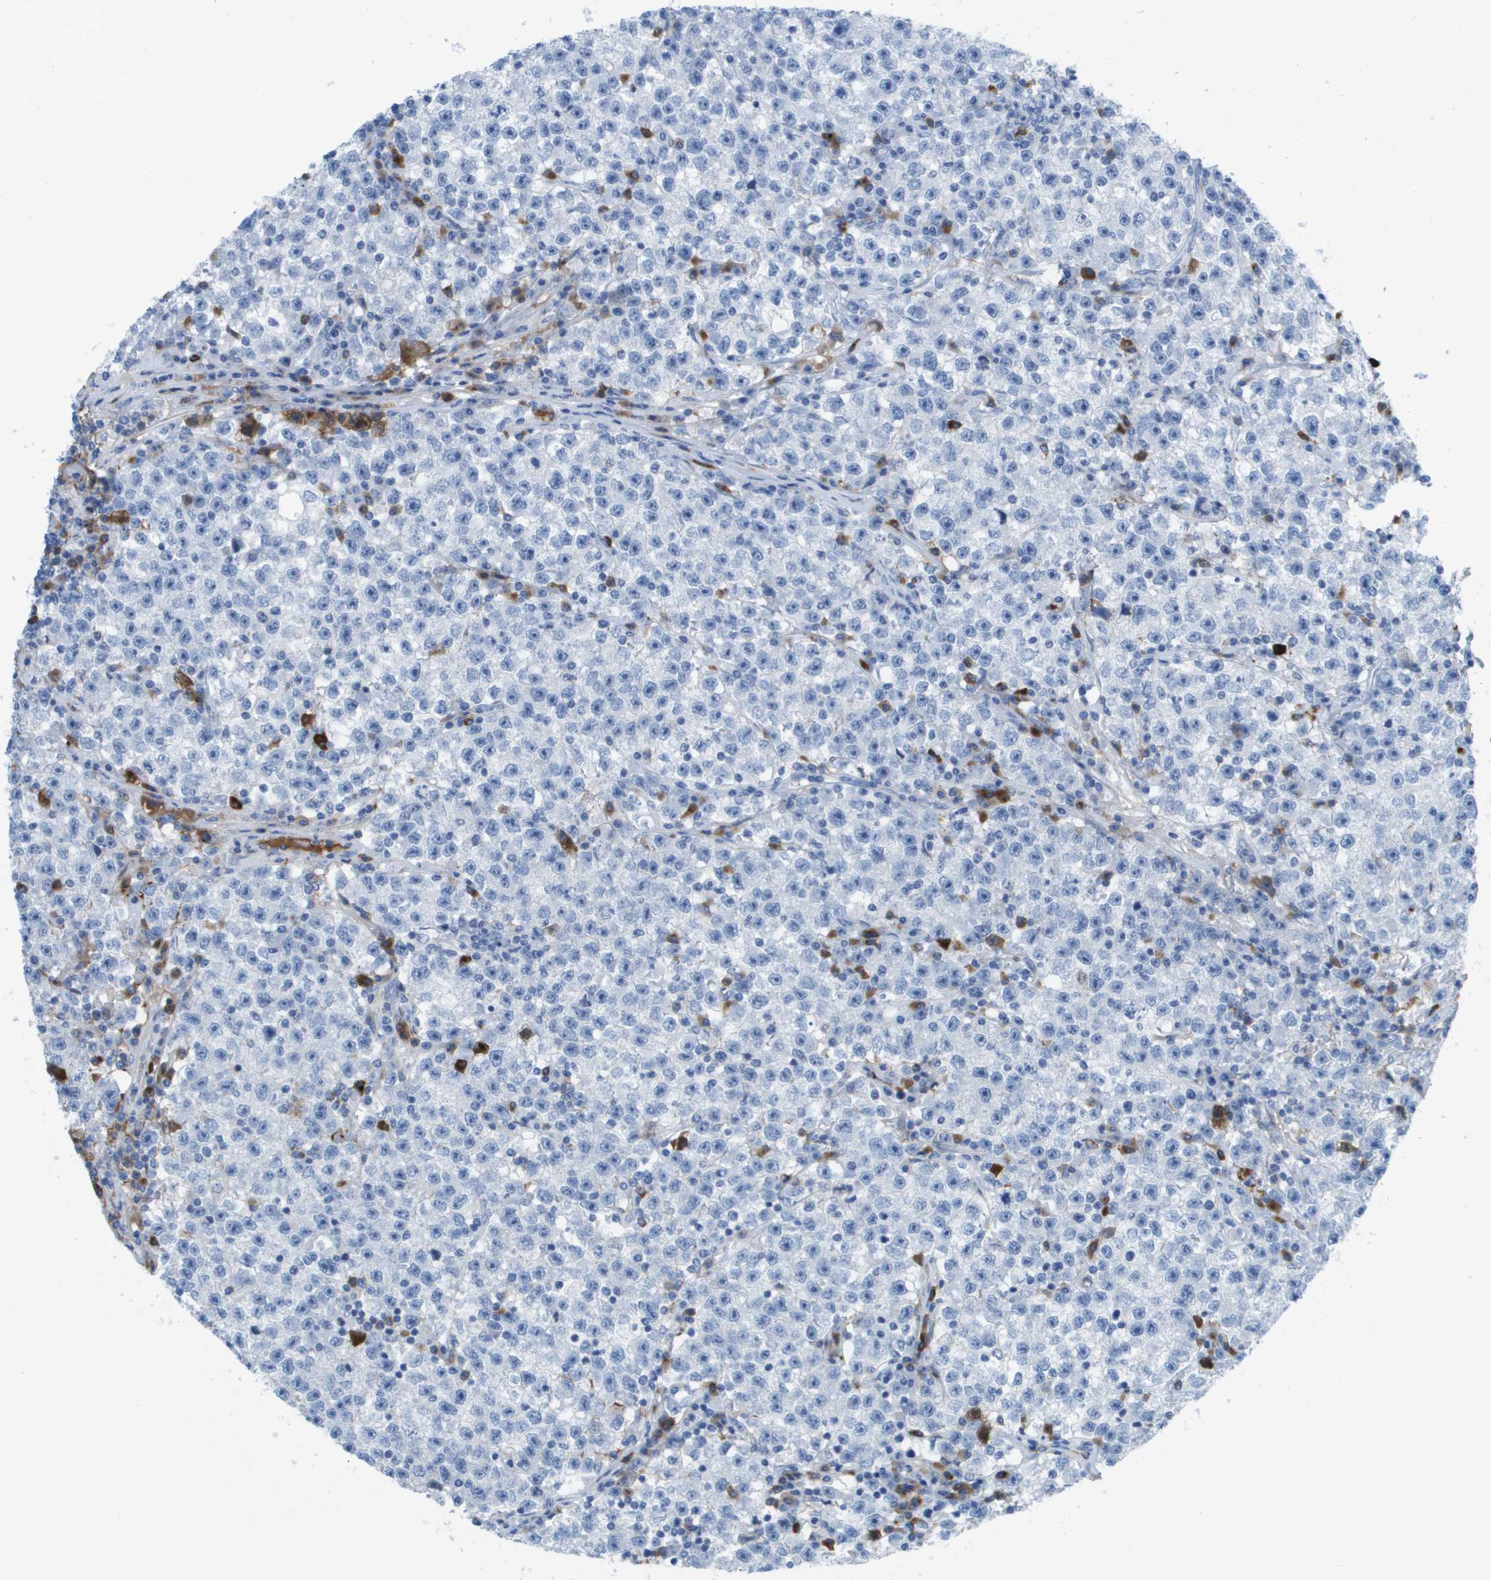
{"staining": {"intensity": "negative", "quantity": "none", "location": "none"}, "tissue": "testis cancer", "cell_type": "Tumor cells", "image_type": "cancer", "snomed": [{"axis": "morphology", "description": "Seminoma, NOS"}, {"axis": "topography", "description": "Testis"}], "caption": "DAB (3,3'-diaminobenzidine) immunohistochemical staining of testis cancer exhibits no significant expression in tumor cells.", "gene": "GPR18", "patient": {"sex": "male", "age": 22}}